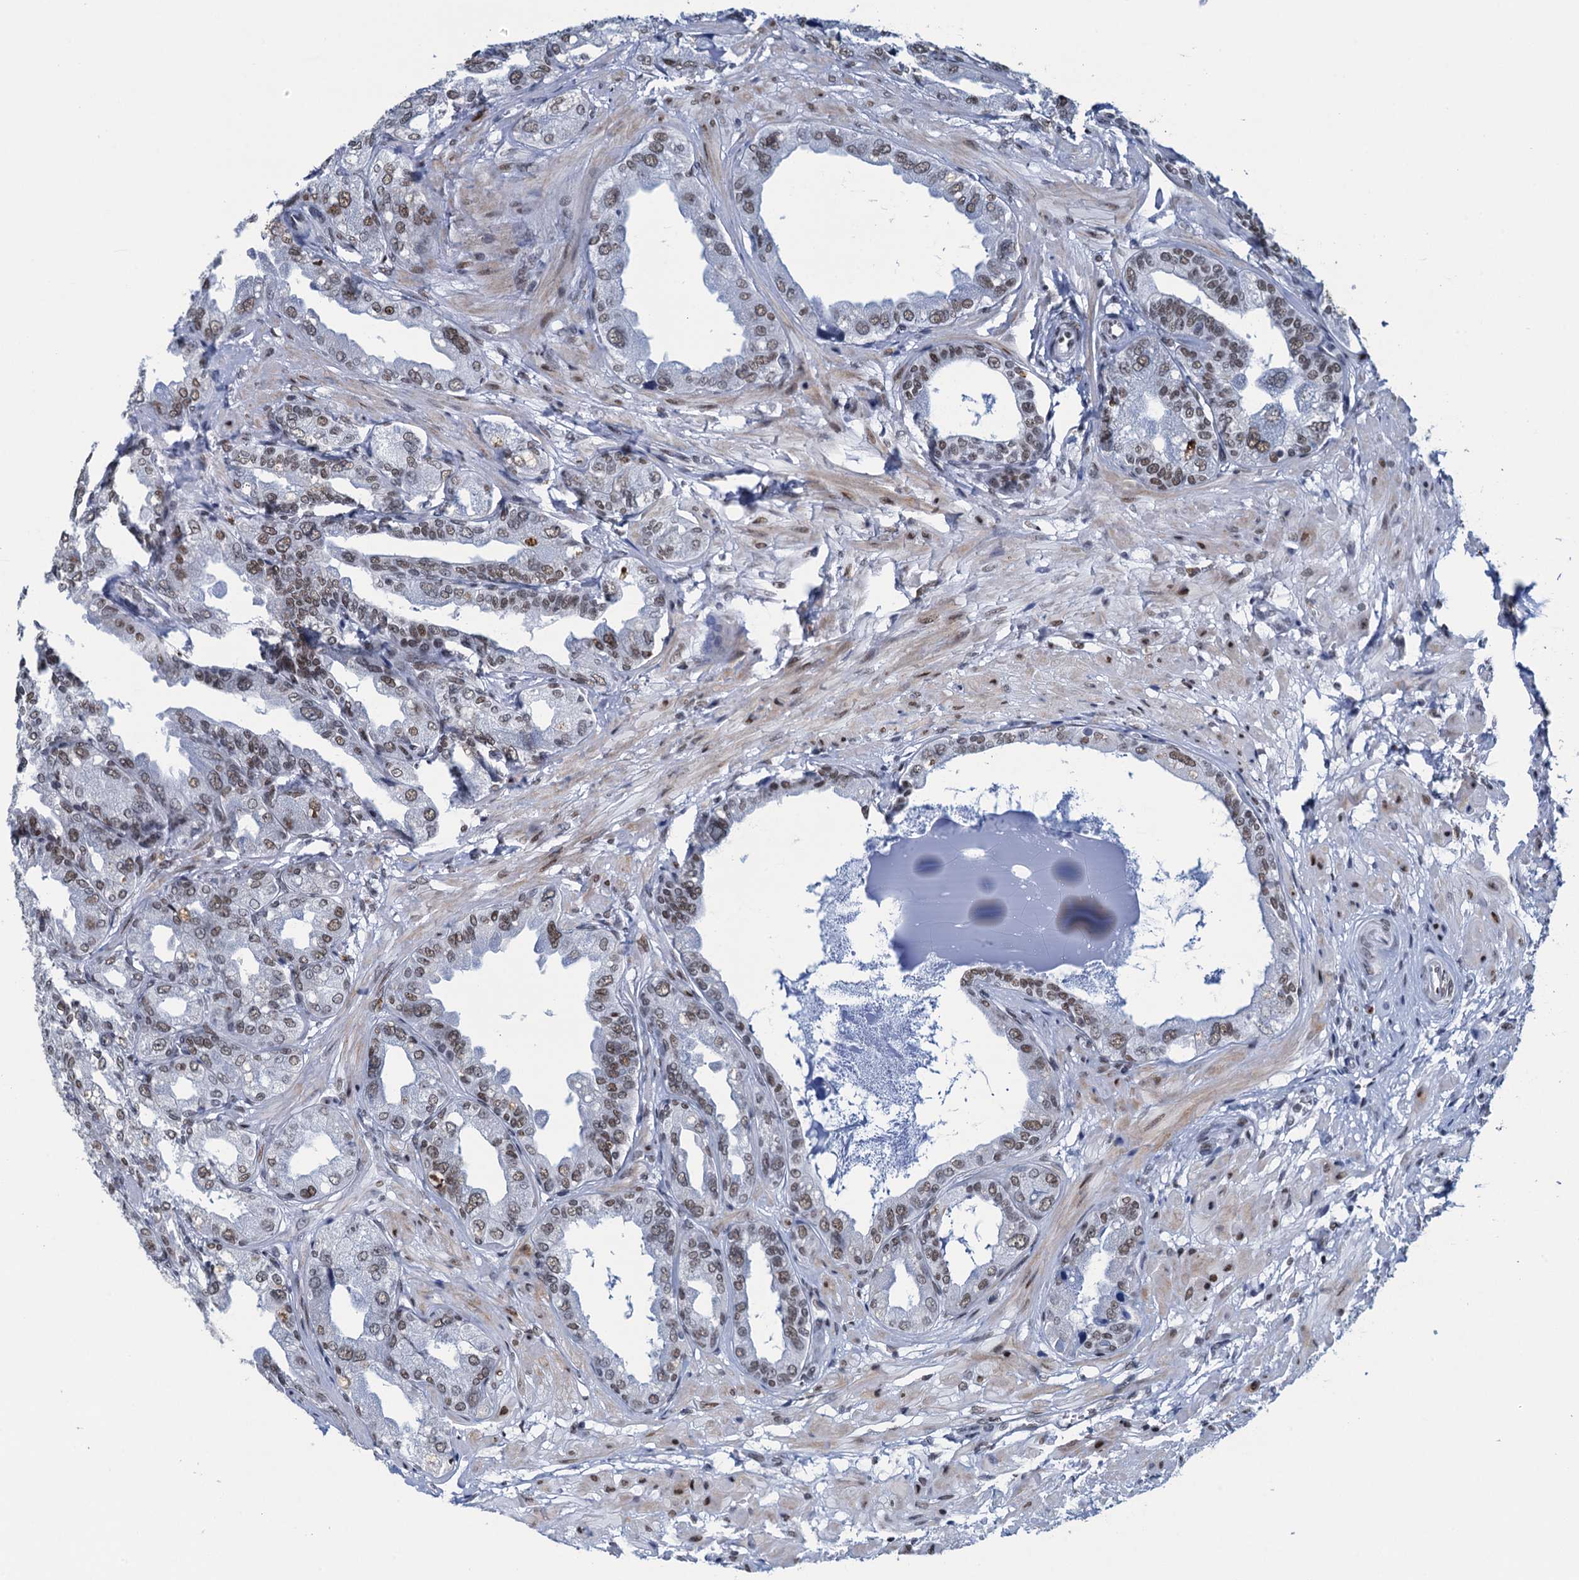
{"staining": {"intensity": "moderate", "quantity": ">75%", "location": "nuclear"}, "tissue": "seminal vesicle", "cell_type": "Glandular cells", "image_type": "normal", "snomed": [{"axis": "morphology", "description": "Normal tissue, NOS"}, {"axis": "topography", "description": "Seminal veicle"}], "caption": "The immunohistochemical stain labels moderate nuclear staining in glandular cells of benign seminal vesicle. (DAB (3,3'-diaminobenzidine) IHC with brightfield microscopy, high magnification).", "gene": "HNRNPUL2", "patient": {"sex": "male", "age": 63}}